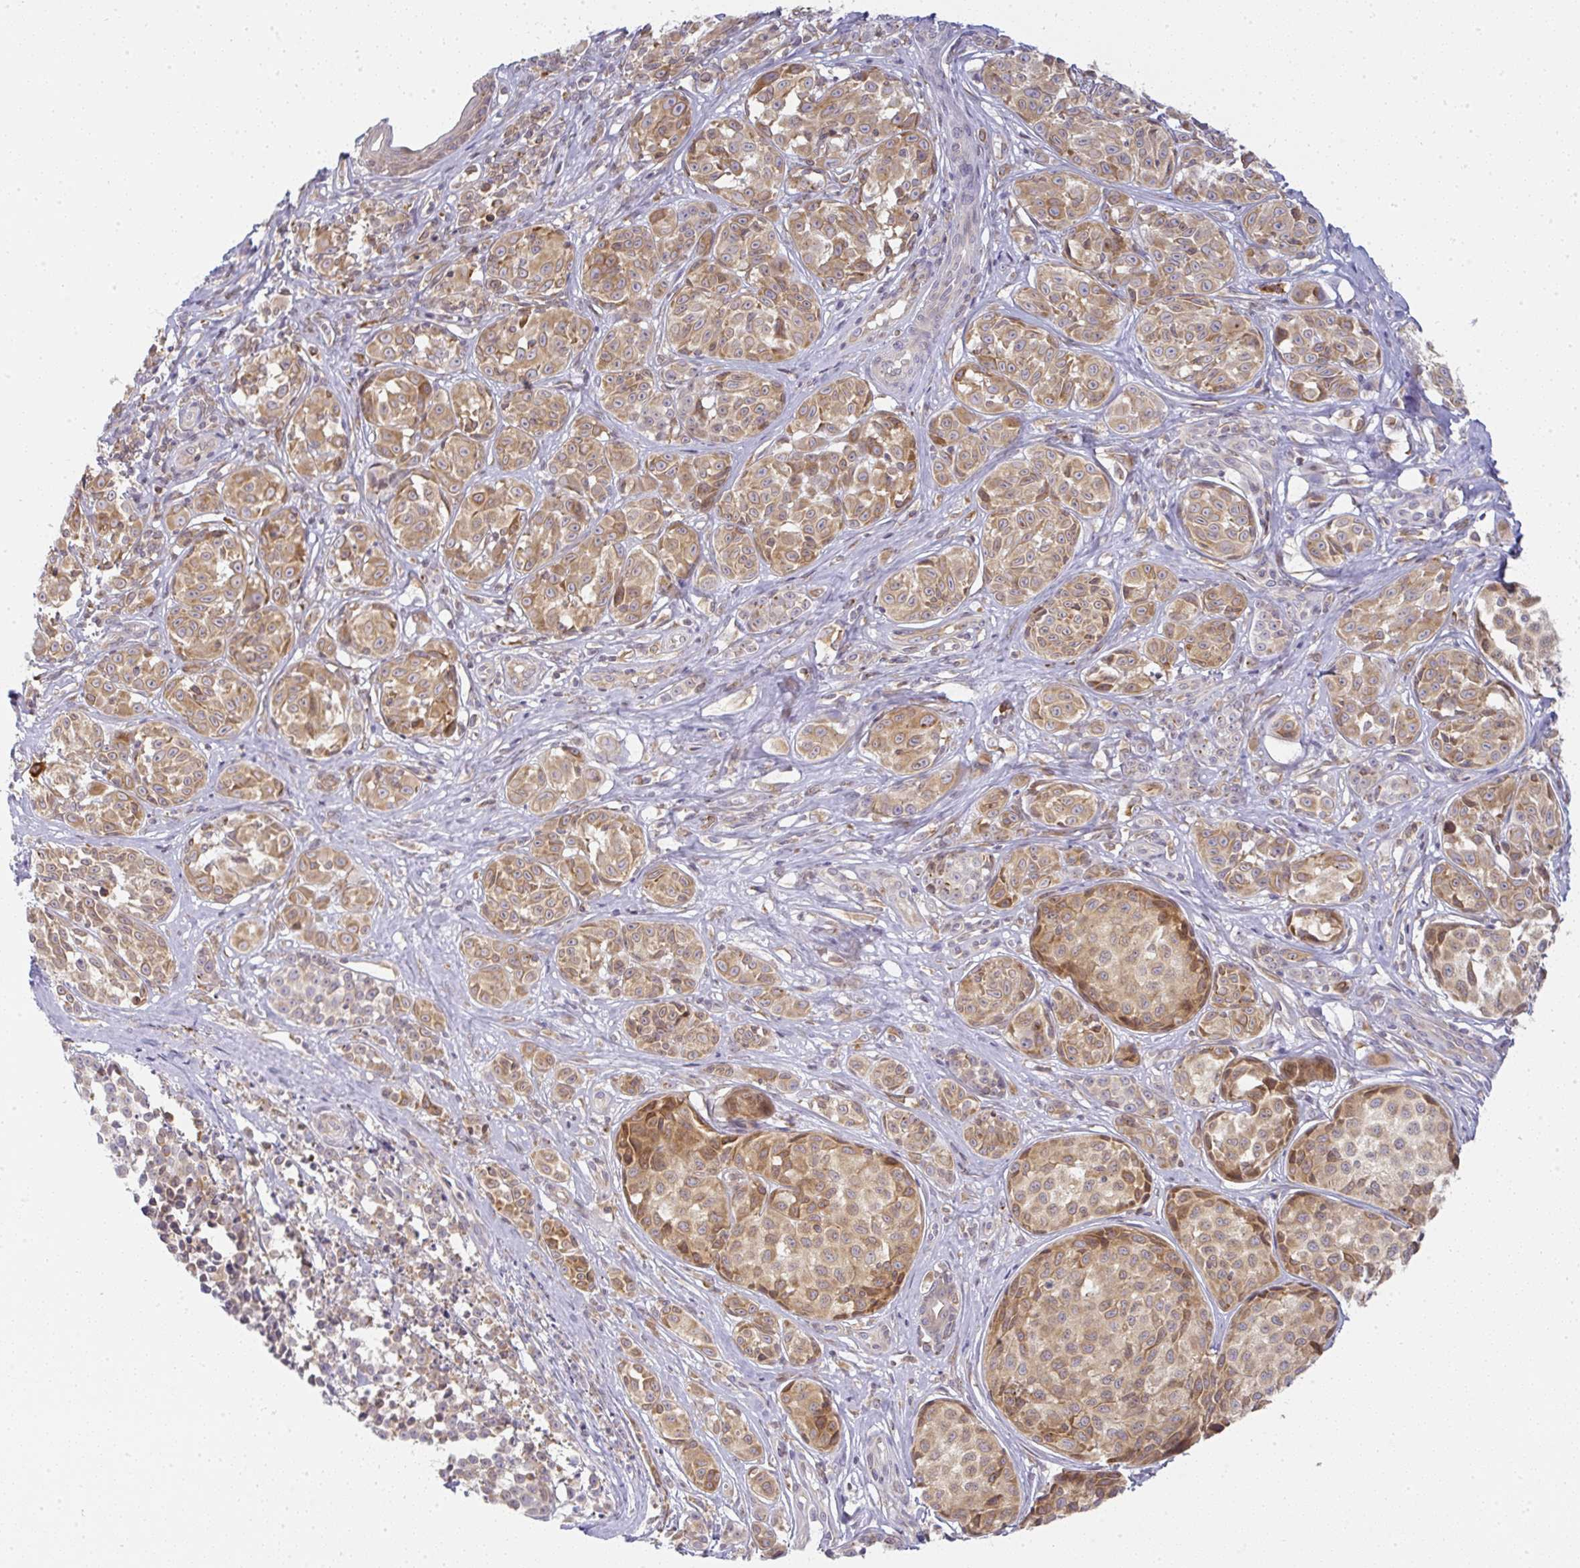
{"staining": {"intensity": "moderate", "quantity": ">75%", "location": "cytoplasmic/membranous"}, "tissue": "melanoma", "cell_type": "Tumor cells", "image_type": "cancer", "snomed": [{"axis": "morphology", "description": "Malignant melanoma, NOS"}, {"axis": "topography", "description": "Skin"}], "caption": "This micrograph reveals immunohistochemistry staining of human malignant melanoma, with medium moderate cytoplasmic/membranous expression in approximately >75% of tumor cells.", "gene": "DERL2", "patient": {"sex": "female", "age": 35}}